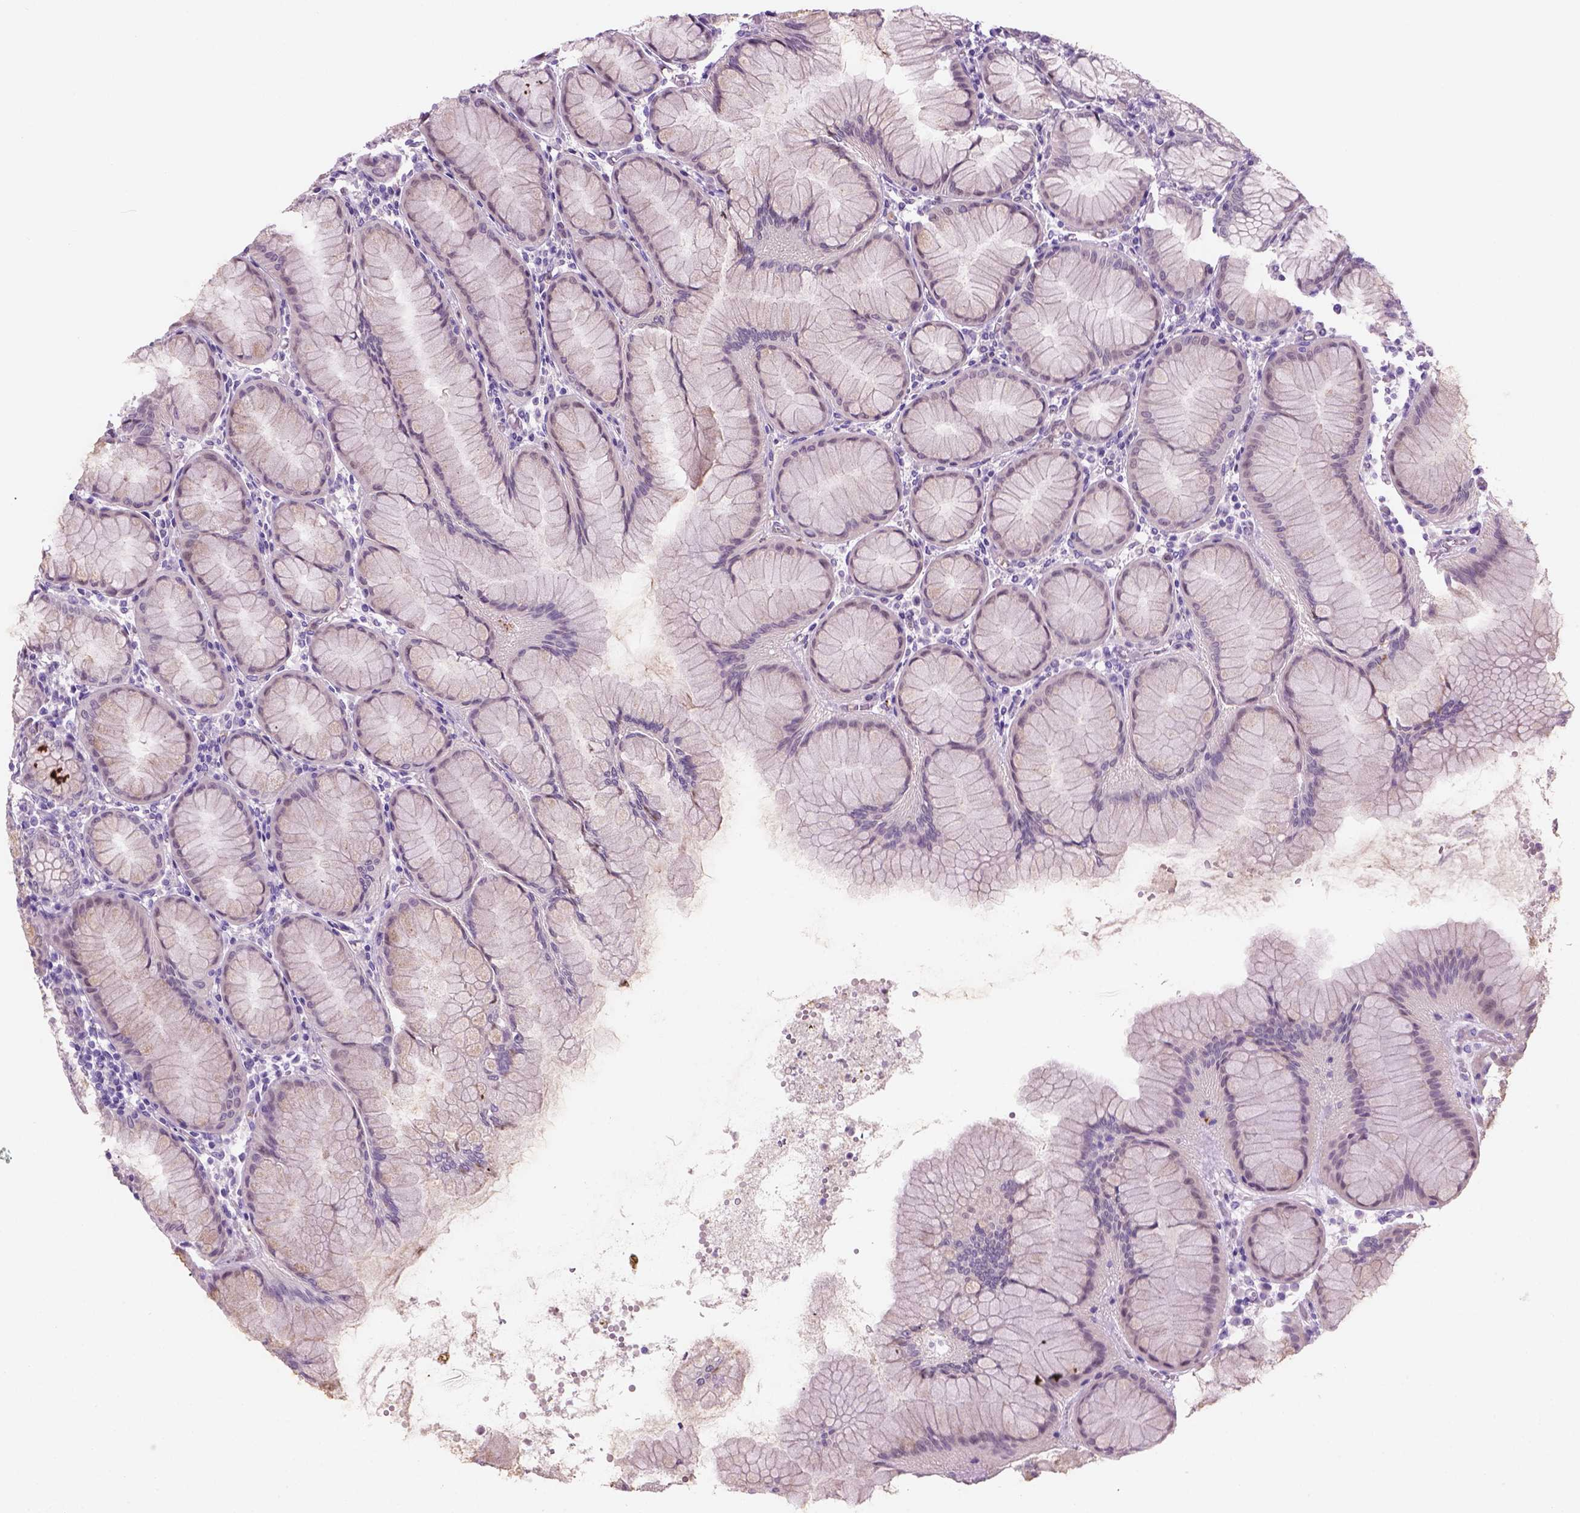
{"staining": {"intensity": "negative", "quantity": "none", "location": "none"}, "tissue": "stomach", "cell_type": "Glandular cells", "image_type": "normal", "snomed": [{"axis": "morphology", "description": "Normal tissue, NOS"}, {"axis": "topography", "description": "Stomach"}], "caption": "Human stomach stained for a protein using immunohistochemistry reveals no expression in glandular cells.", "gene": "CD84", "patient": {"sex": "female", "age": 57}}